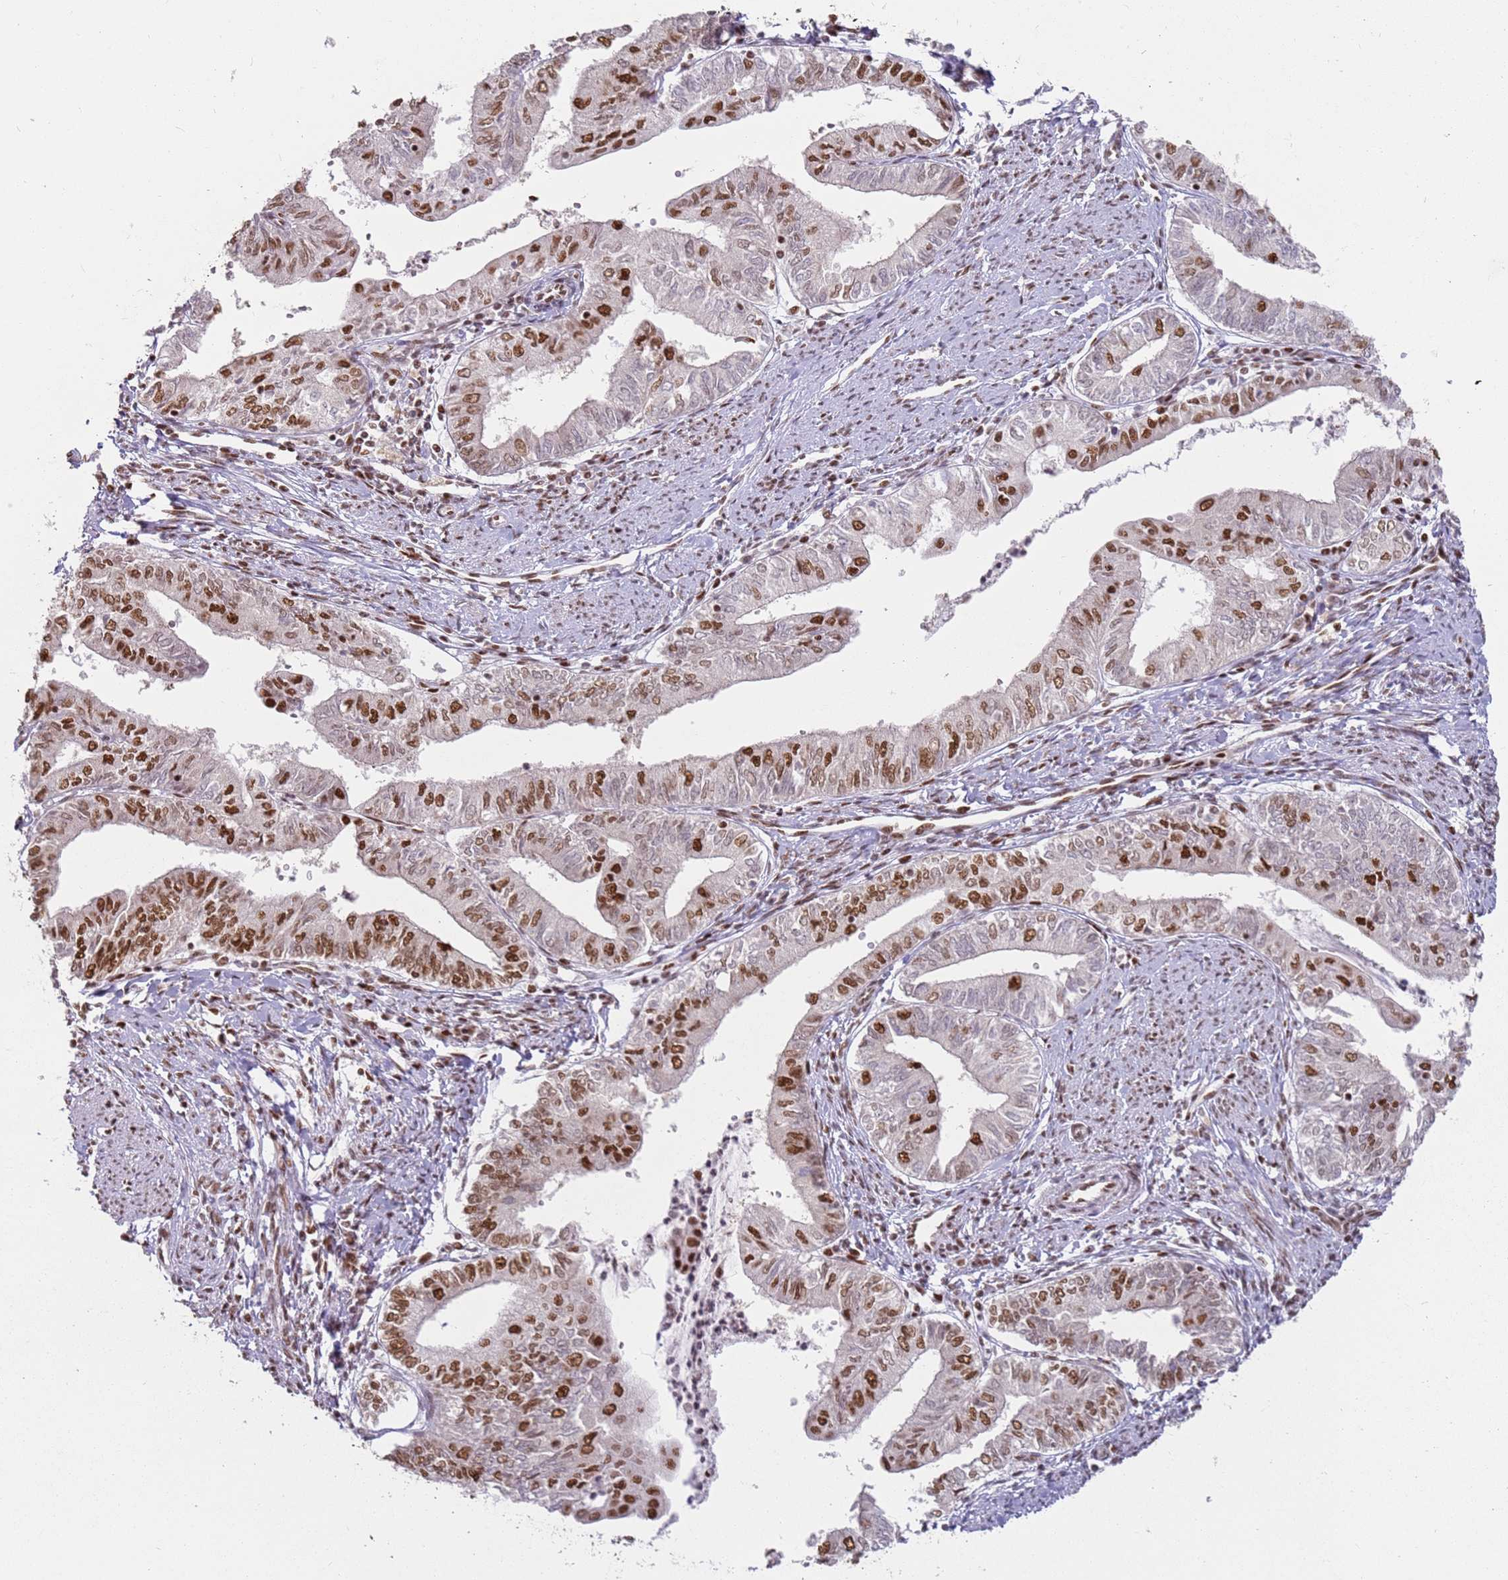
{"staining": {"intensity": "strong", "quantity": "25%-75%", "location": "nuclear"}, "tissue": "endometrial cancer", "cell_type": "Tumor cells", "image_type": "cancer", "snomed": [{"axis": "morphology", "description": "Adenocarcinoma, NOS"}, {"axis": "topography", "description": "Endometrium"}], "caption": "Adenocarcinoma (endometrial) stained with DAB (3,3'-diaminobenzidine) IHC exhibits high levels of strong nuclear staining in approximately 25%-75% of tumor cells. (brown staining indicates protein expression, while blue staining denotes nuclei).", "gene": "TENT4A", "patient": {"sex": "female", "age": 66}}